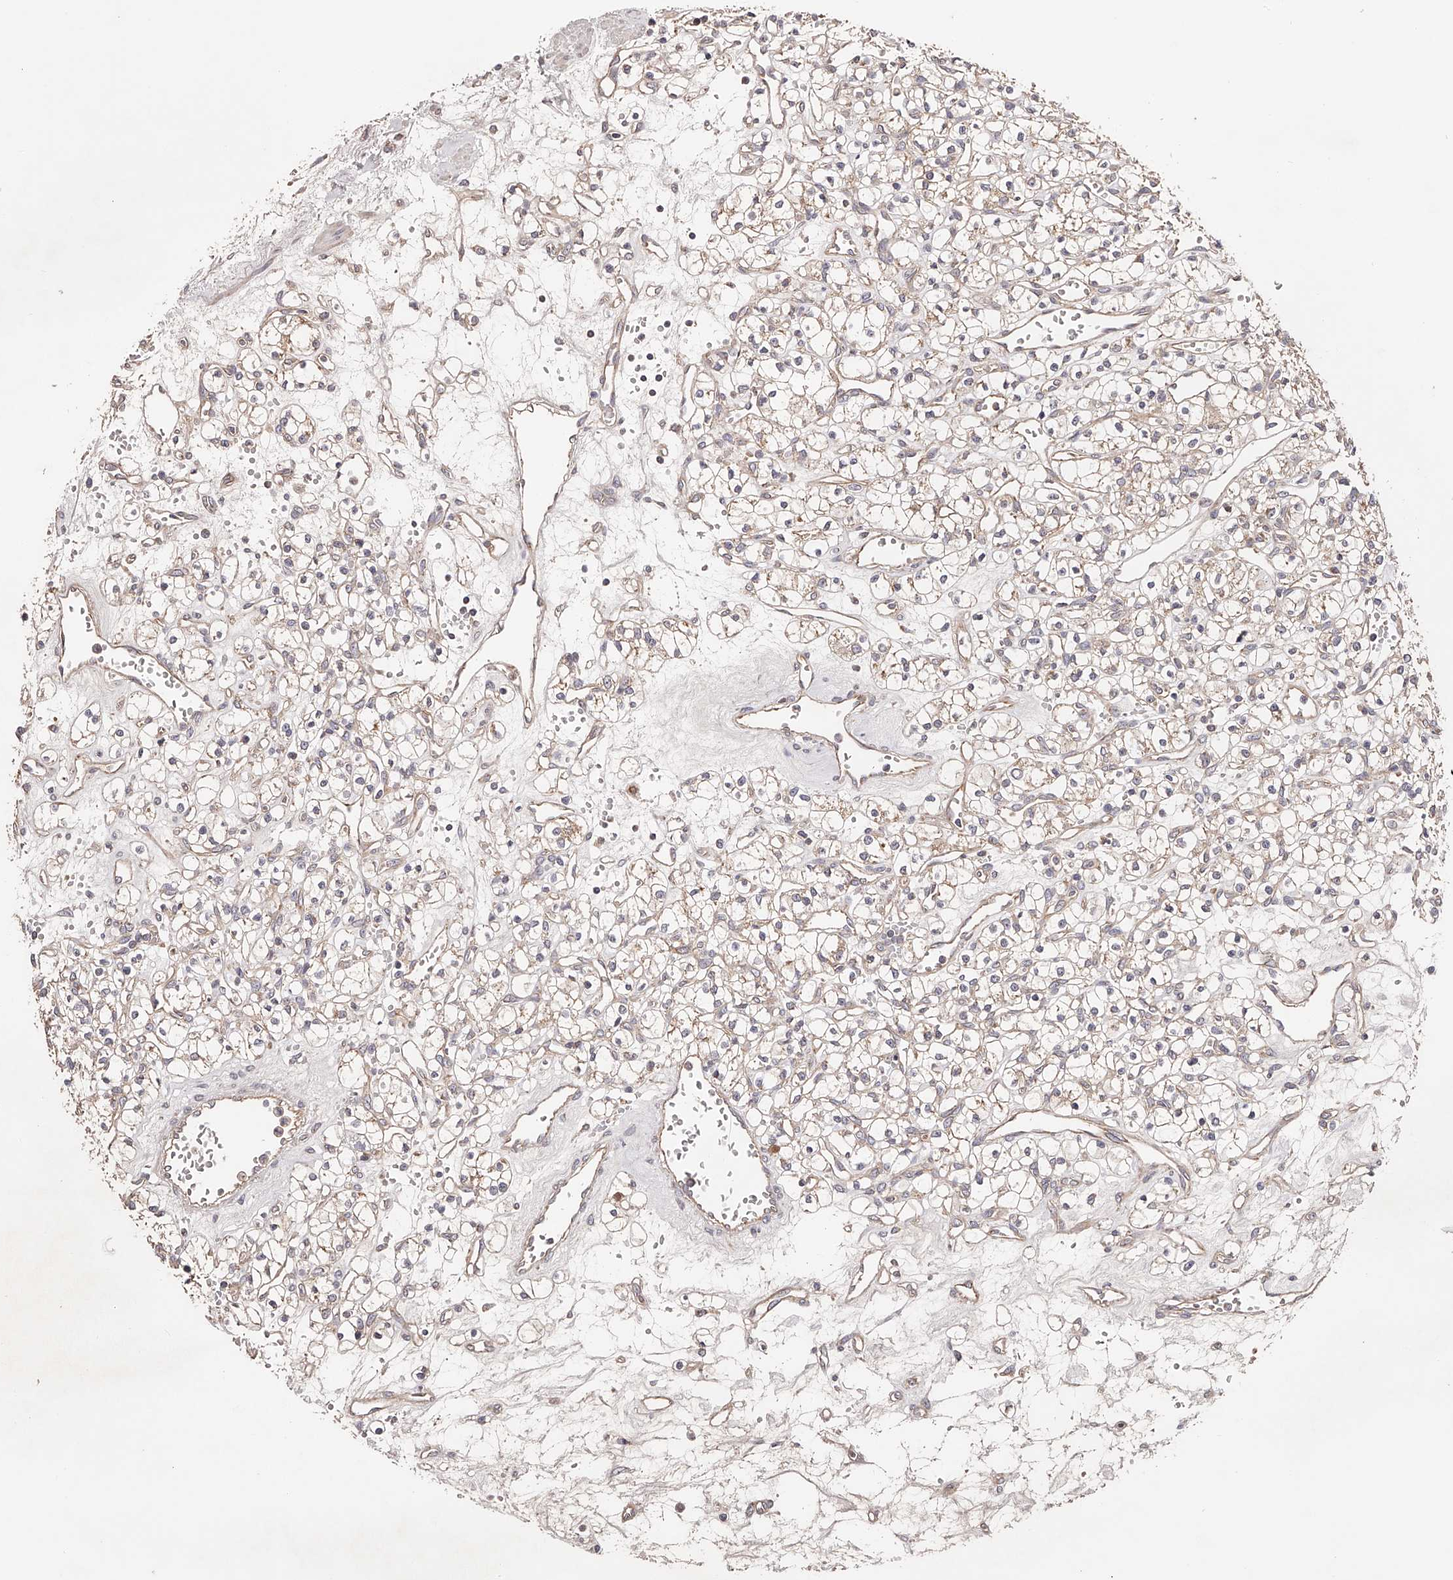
{"staining": {"intensity": "negative", "quantity": "none", "location": "none"}, "tissue": "renal cancer", "cell_type": "Tumor cells", "image_type": "cancer", "snomed": [{"axis": "morphology", "description": "Adenocarcinoma, NOS"}, {"axis": "topography", "description": "Kidney"}], "caption": "This is an immunohistochemistry (IHC) image of human adenocarcinoma (renal). There is no expression in tumor cells.", "gene": "USP21", "patient": {"sex": "female", "age": 59}}